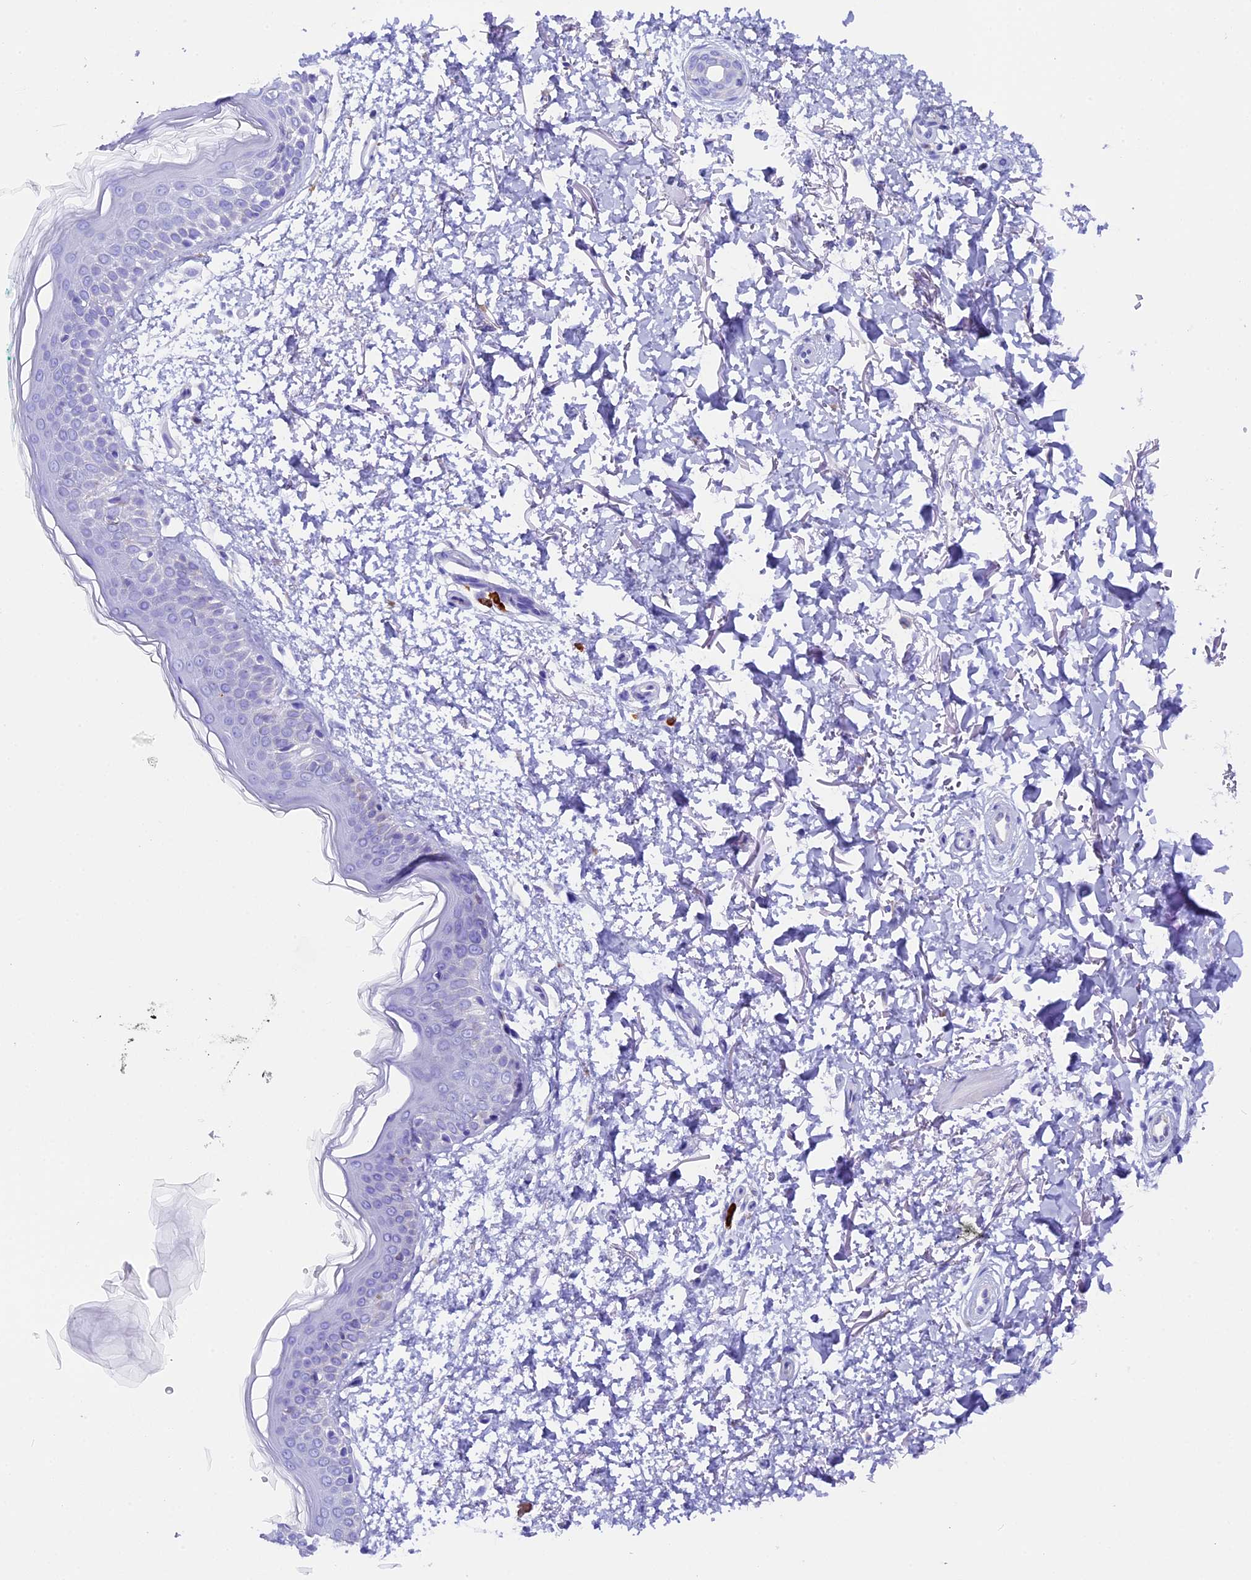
{"staining": {"intensity": "negative", "quantity": "none", "location": "none"}, "tissue": "skin", "cell_type": "Fibroblasts", "image_type": "normal", "snomed": [{"axis": "morphology", "description": "Normal tissue, NOS"}, {"axis": "topography", "description": "Skin"}], "caption": "An immunohistochemistry histopathology image of benign skin is shown. There is no staining in fibroblasts of skin. Brightfield microscopy of IHC stained with DAB (3,3'-diaminobenzidine) (brown) and hematoxylin (blue), captured at high magnification.", "gene": "FKBP11", "patient": {"sex": "male", "age": 66}}